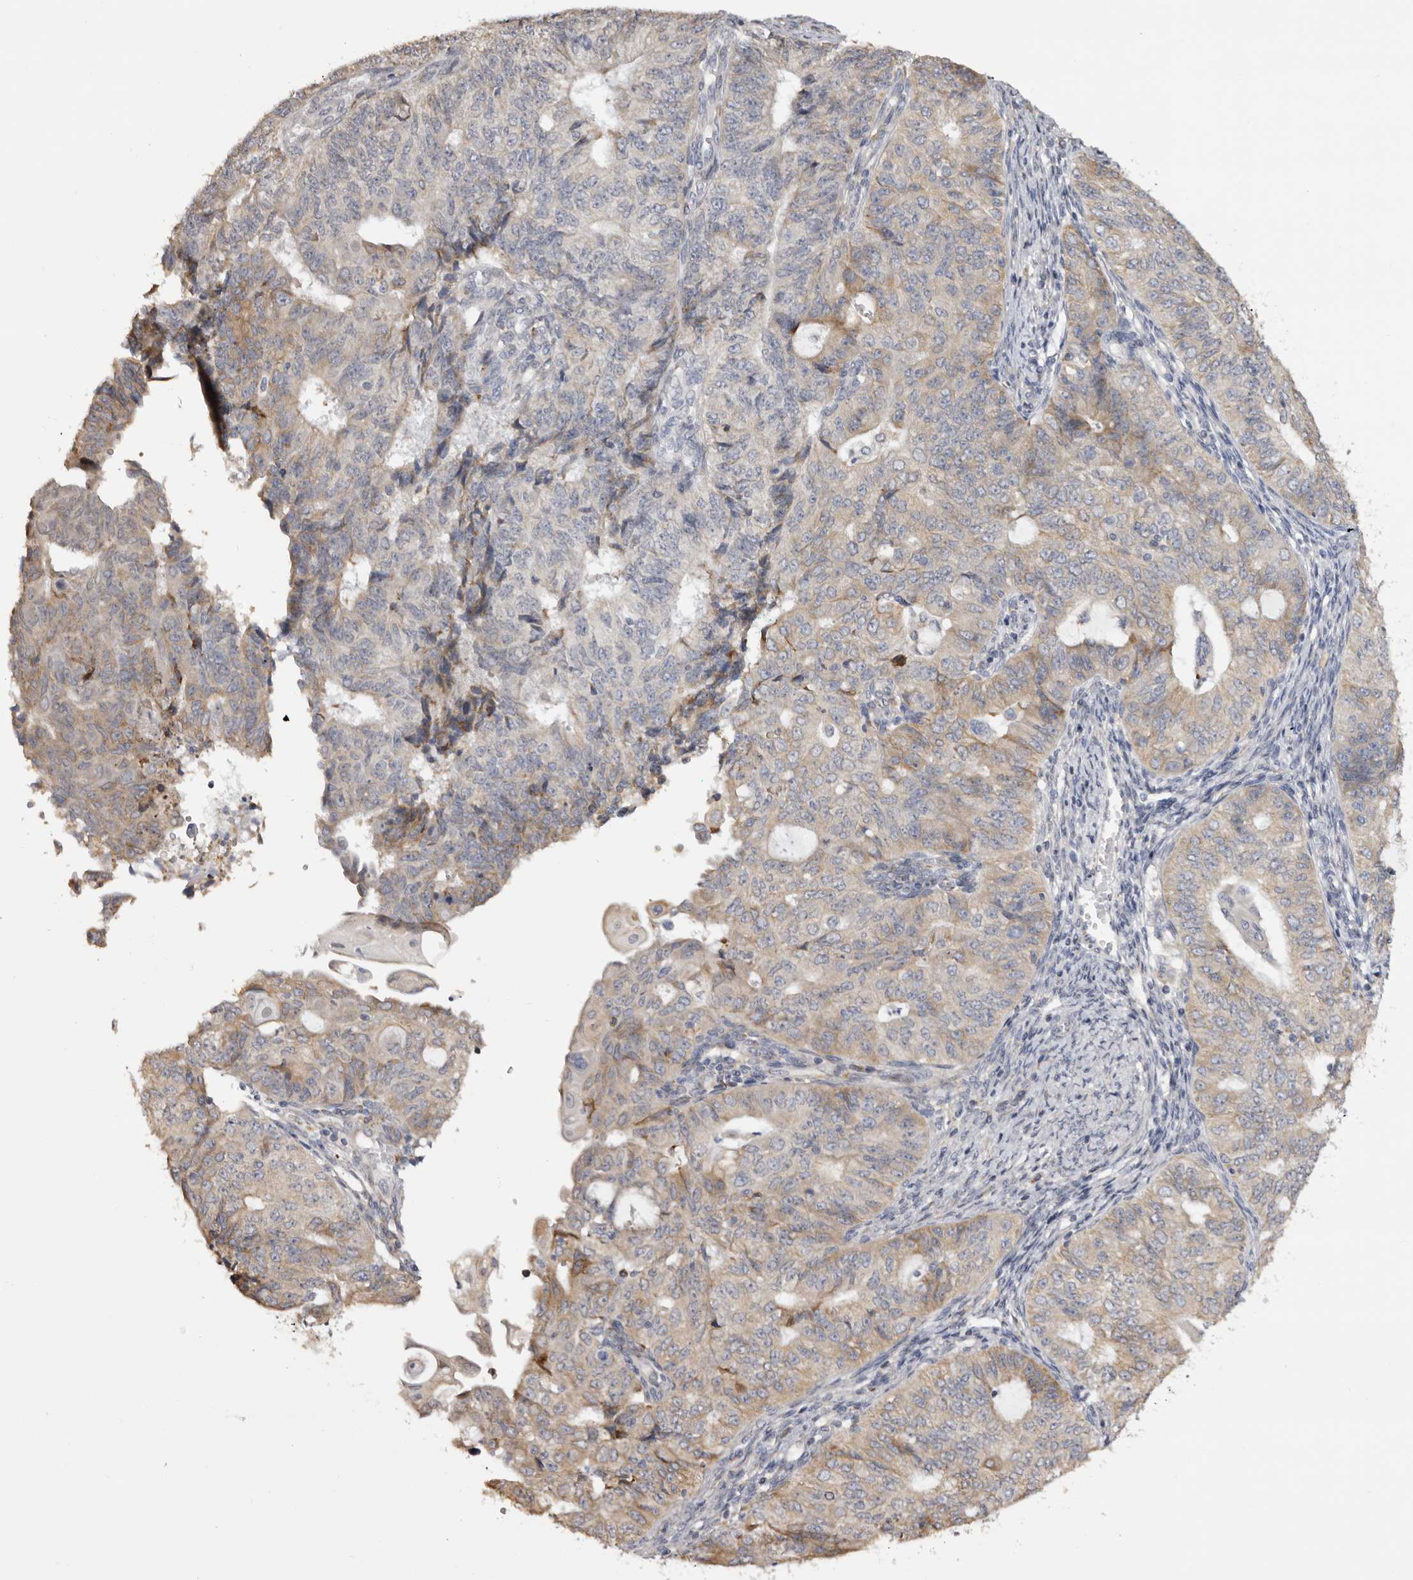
{"staining": {"intensity": "weak", "quantity": "25%-75%", "location": "cytoplasmic/membranous"}, "tissue": "endometrial cancer", "cell_type": "Tumor cells", "image_type": "cancer", "snomed": [{"axis": "morphology", "description": "Adenocarcinoma, NOS"}, {"axis": "topography", "description": "Endometrium"}], "caption": "Immunohistochemistry (IHC) histopathology image of neoplastic tissue: human endometrial cancer (adenocarcinoma) stained using immunohistochemistry (IHC) reveals low levels of weak protein expression localized specifically in the cytoplasmic/membranous of tumor cells, appearing as a cytoplasmic/membranous brown color.", "gene": "PIGX", "patient": {"sex": "female", "age": 32}}